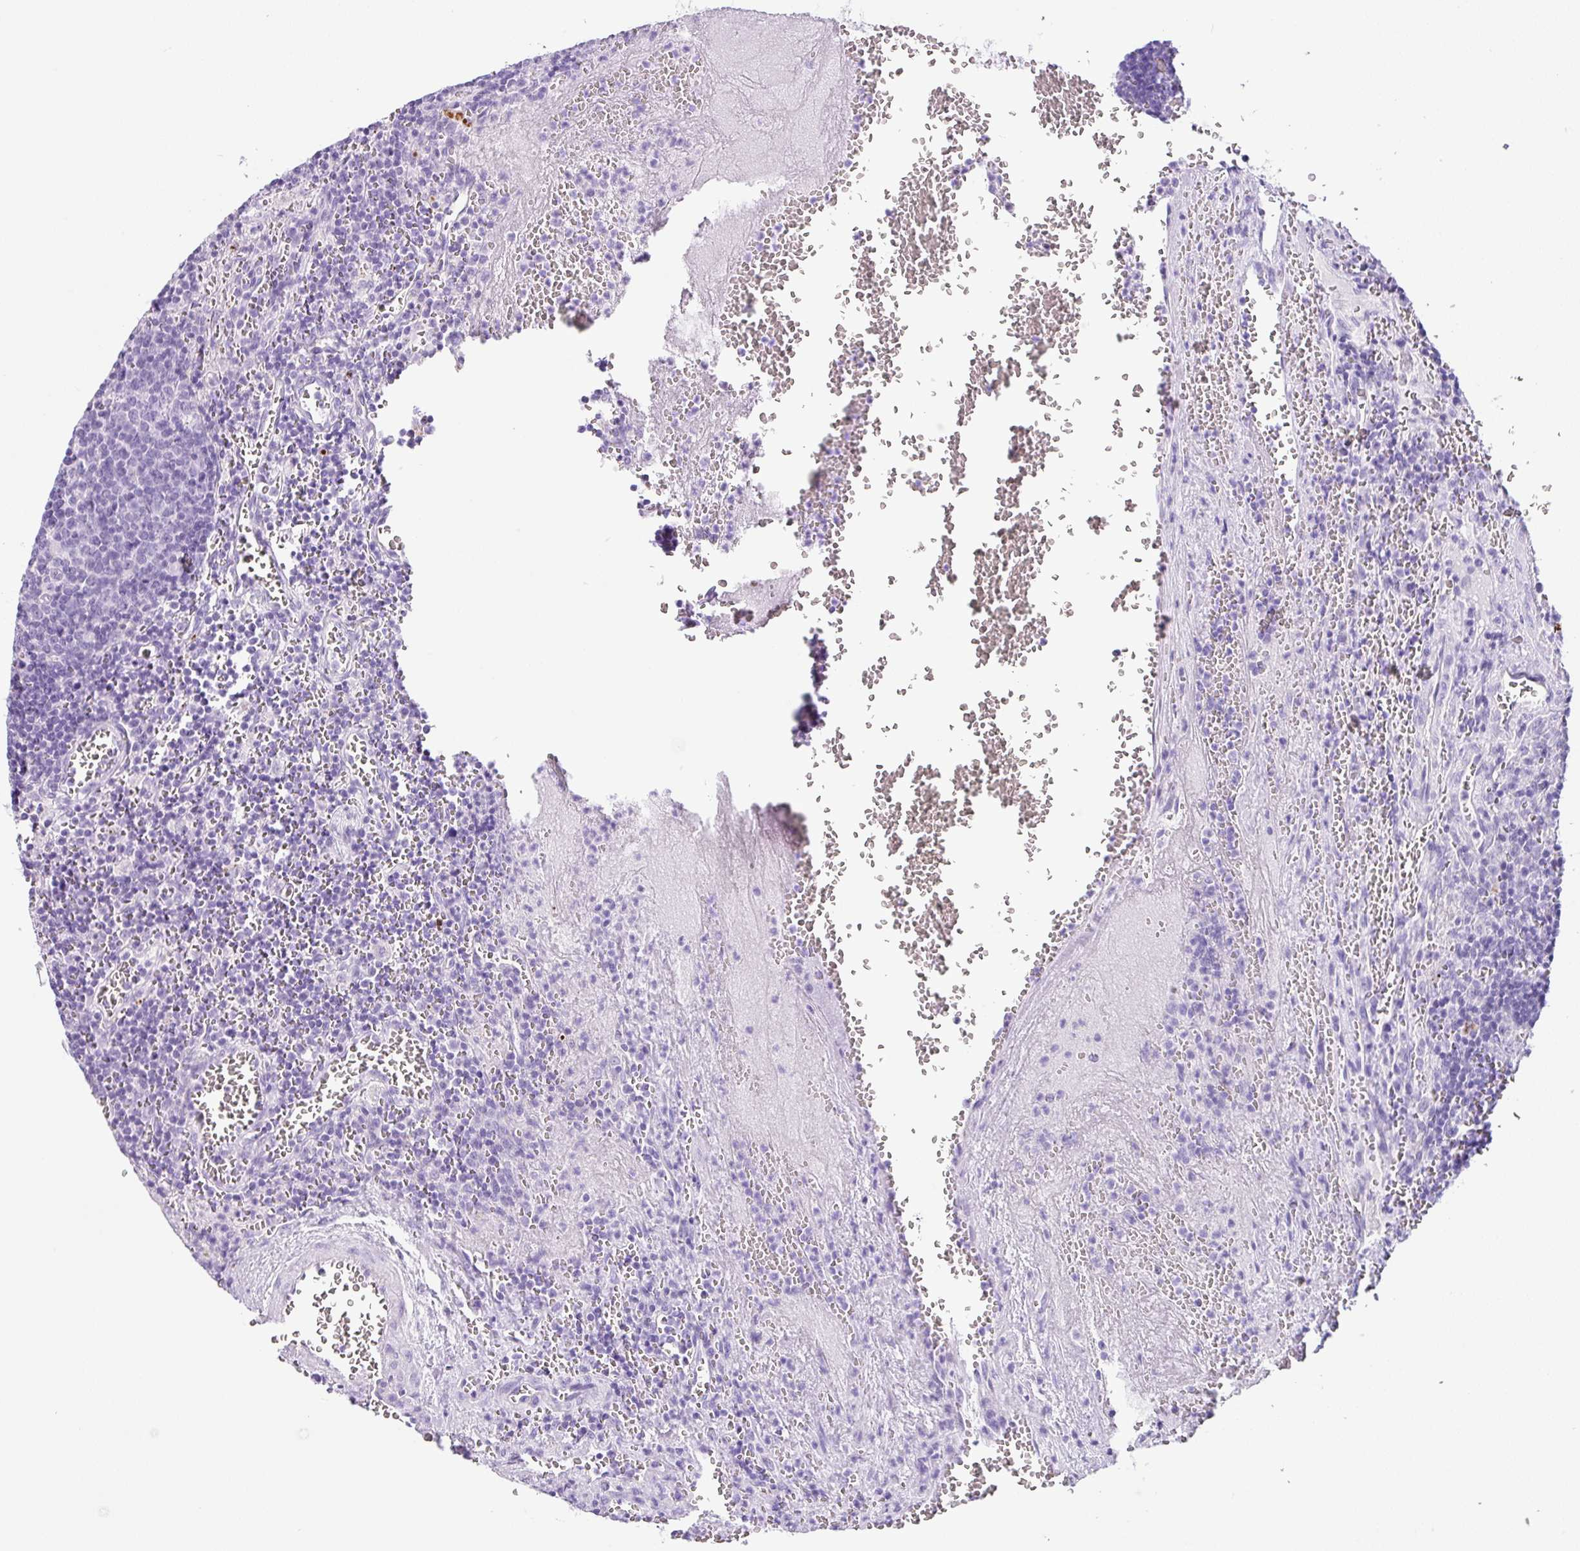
{"staining": {"intensity": "negative", "quantity": "none", "location": "none"}, "tissue": "lymph node", "cell_type": "Germinal center cells", "image_type": "normal", "snomed": [{"axis": "morphology", "description": "Normal tissue, NOS"}, {"axis": "topography", "description": "Lymph node"}], "caption": "High power microscopy micrograph of an immunohistochemistry (IHC) histopathology image of unremarkable lymph node, revealing no significant positivity in germinal center cells. The staining was performed using DAB to visualize the protein expression in brown, while the nuclei were stained in blue with hematoxylin (Magnification: 20x).", "gene": "ZG16", "patient": {"sex": "male", "age": 50}}